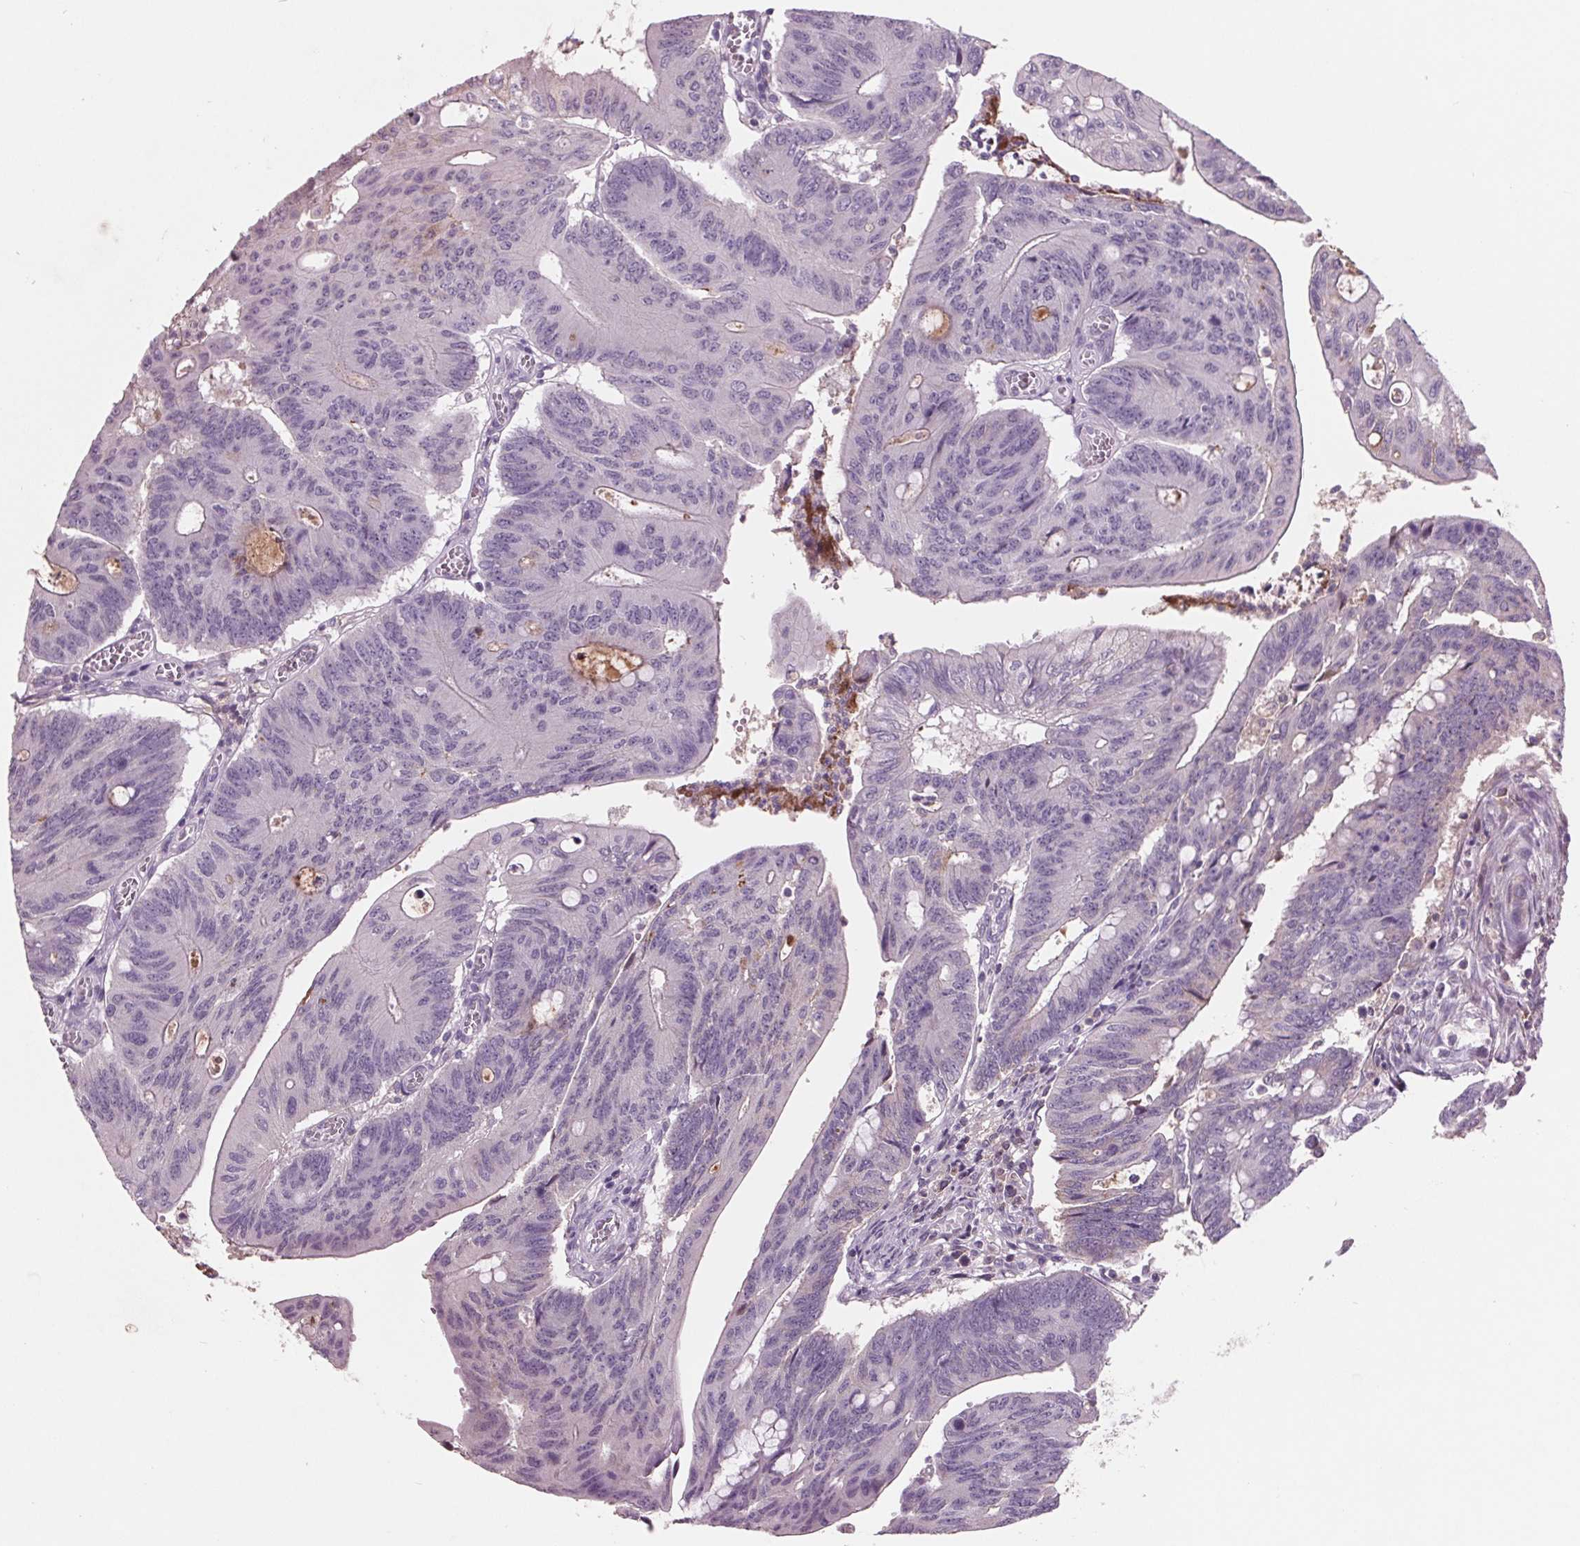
{"staining": {"intensity": "negative", "quantity": "none", "location": "none"}, "tissue": "colorectal cancer", "cell_type": "Tumor cells", "image_type": "cancer", "snomed": [{"axis": "morphology", "description": "Adenocarcinoma, NOS"}, {"axis": "topography", "description": "Colon"}], "caption": "Colorectal adenocarcinoma stained for a protein using IHC shows no expression tumor cells.", "gene": "C6", "patient": {"sex": "male", "age": 65}}